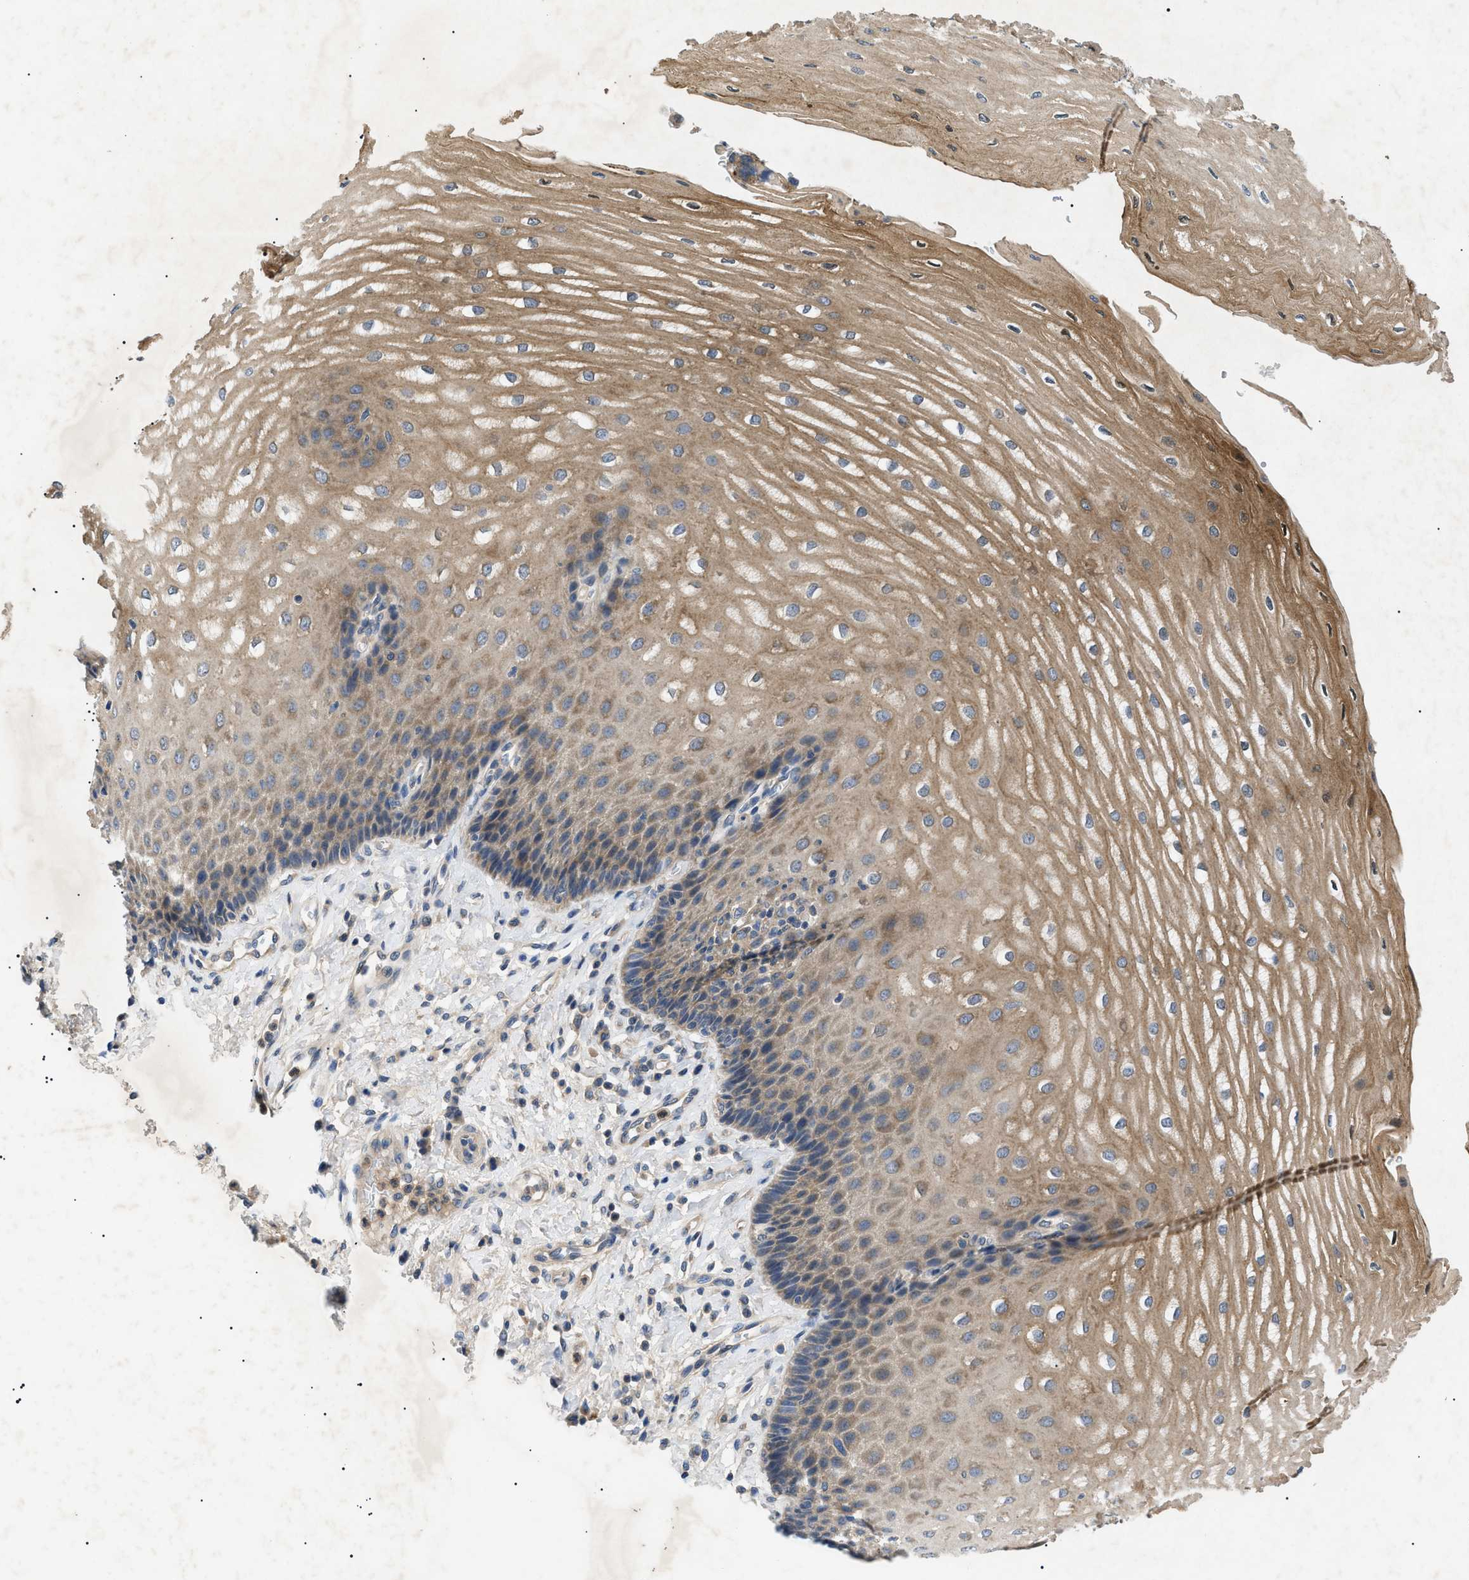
{"staining": {"intensity": "moderate", "quantity": ">75%", "location": "cytoplasmic/membranous"}, "tissue": "esophagus", "cell_type": "Squamous epithelial cells", "image_type": "normal", "snomed": [{"axis": "morphology", "description": "Normal tissue, NOS"}, {"axis": "topography", "description": "Esophagus"}], "caption": "About >75% of squamous epithelial cells in normal human esophagus display moderate cytoplasmic/membranous protein staining as visualized by brown immunohistochemical staining.", "gene": "RIPK1", "patient": {"sex": "male", "age": 54}}